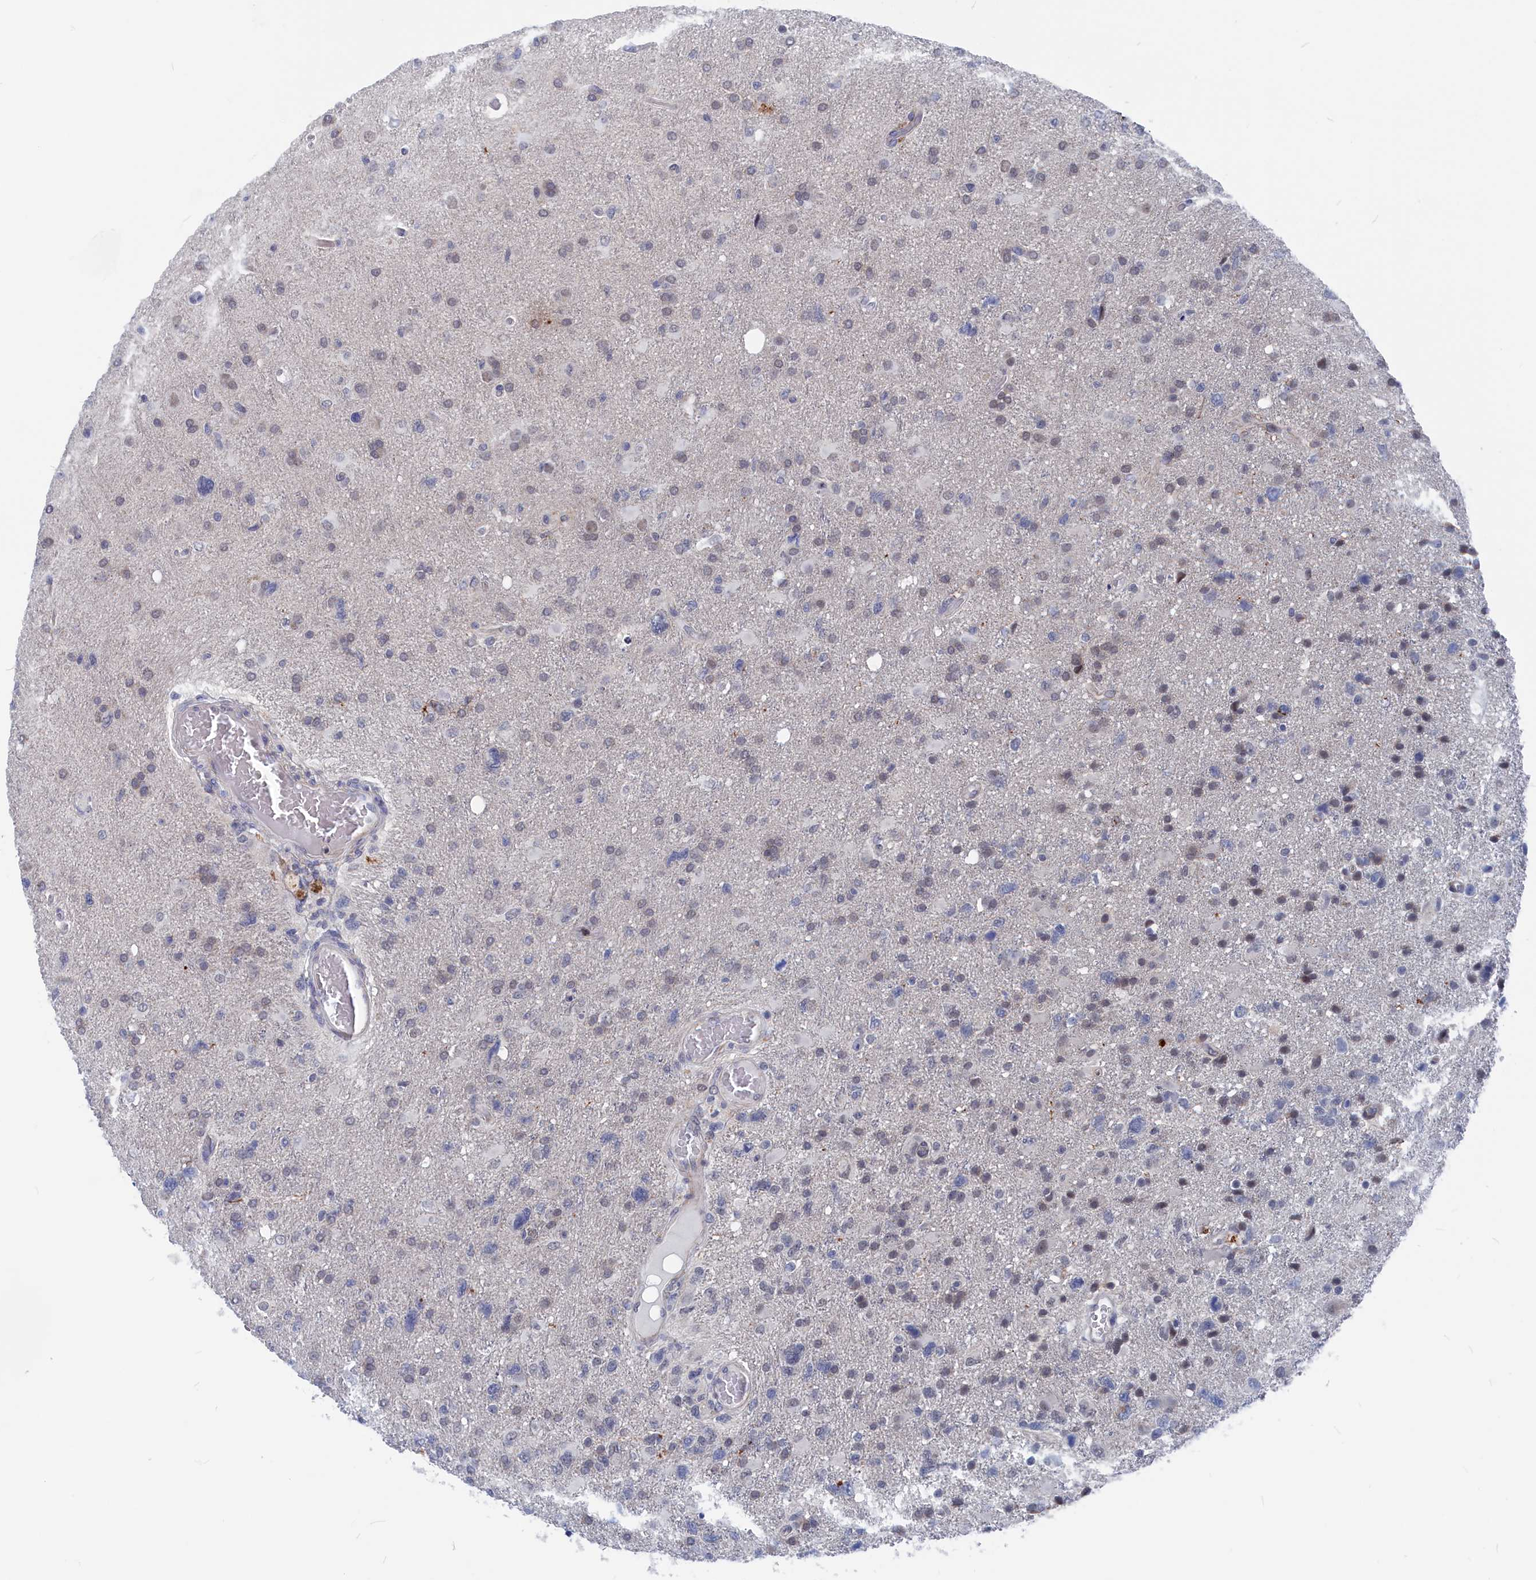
{"staining": {"intensity": "weak", "quantity": "<25%", "location": "nuclear"}, "tissue": "glioma", "cell_type": "Tumor cells", "image_type": "cancer", "snomed": [{"axis": "morphology", "description": "Glioma, malignant, High grade"}, {"axis": "topography", "description": "Brain"}], "caption": "This histopathology image is of glioma stained with immunohistochemistry (IHC) to label a protein in brown with the nuclei are counter-stained blue. There is no expression in tumor cells.", "gene": "MARCHF3", "patient": {"sex": "male", "age": 61}}